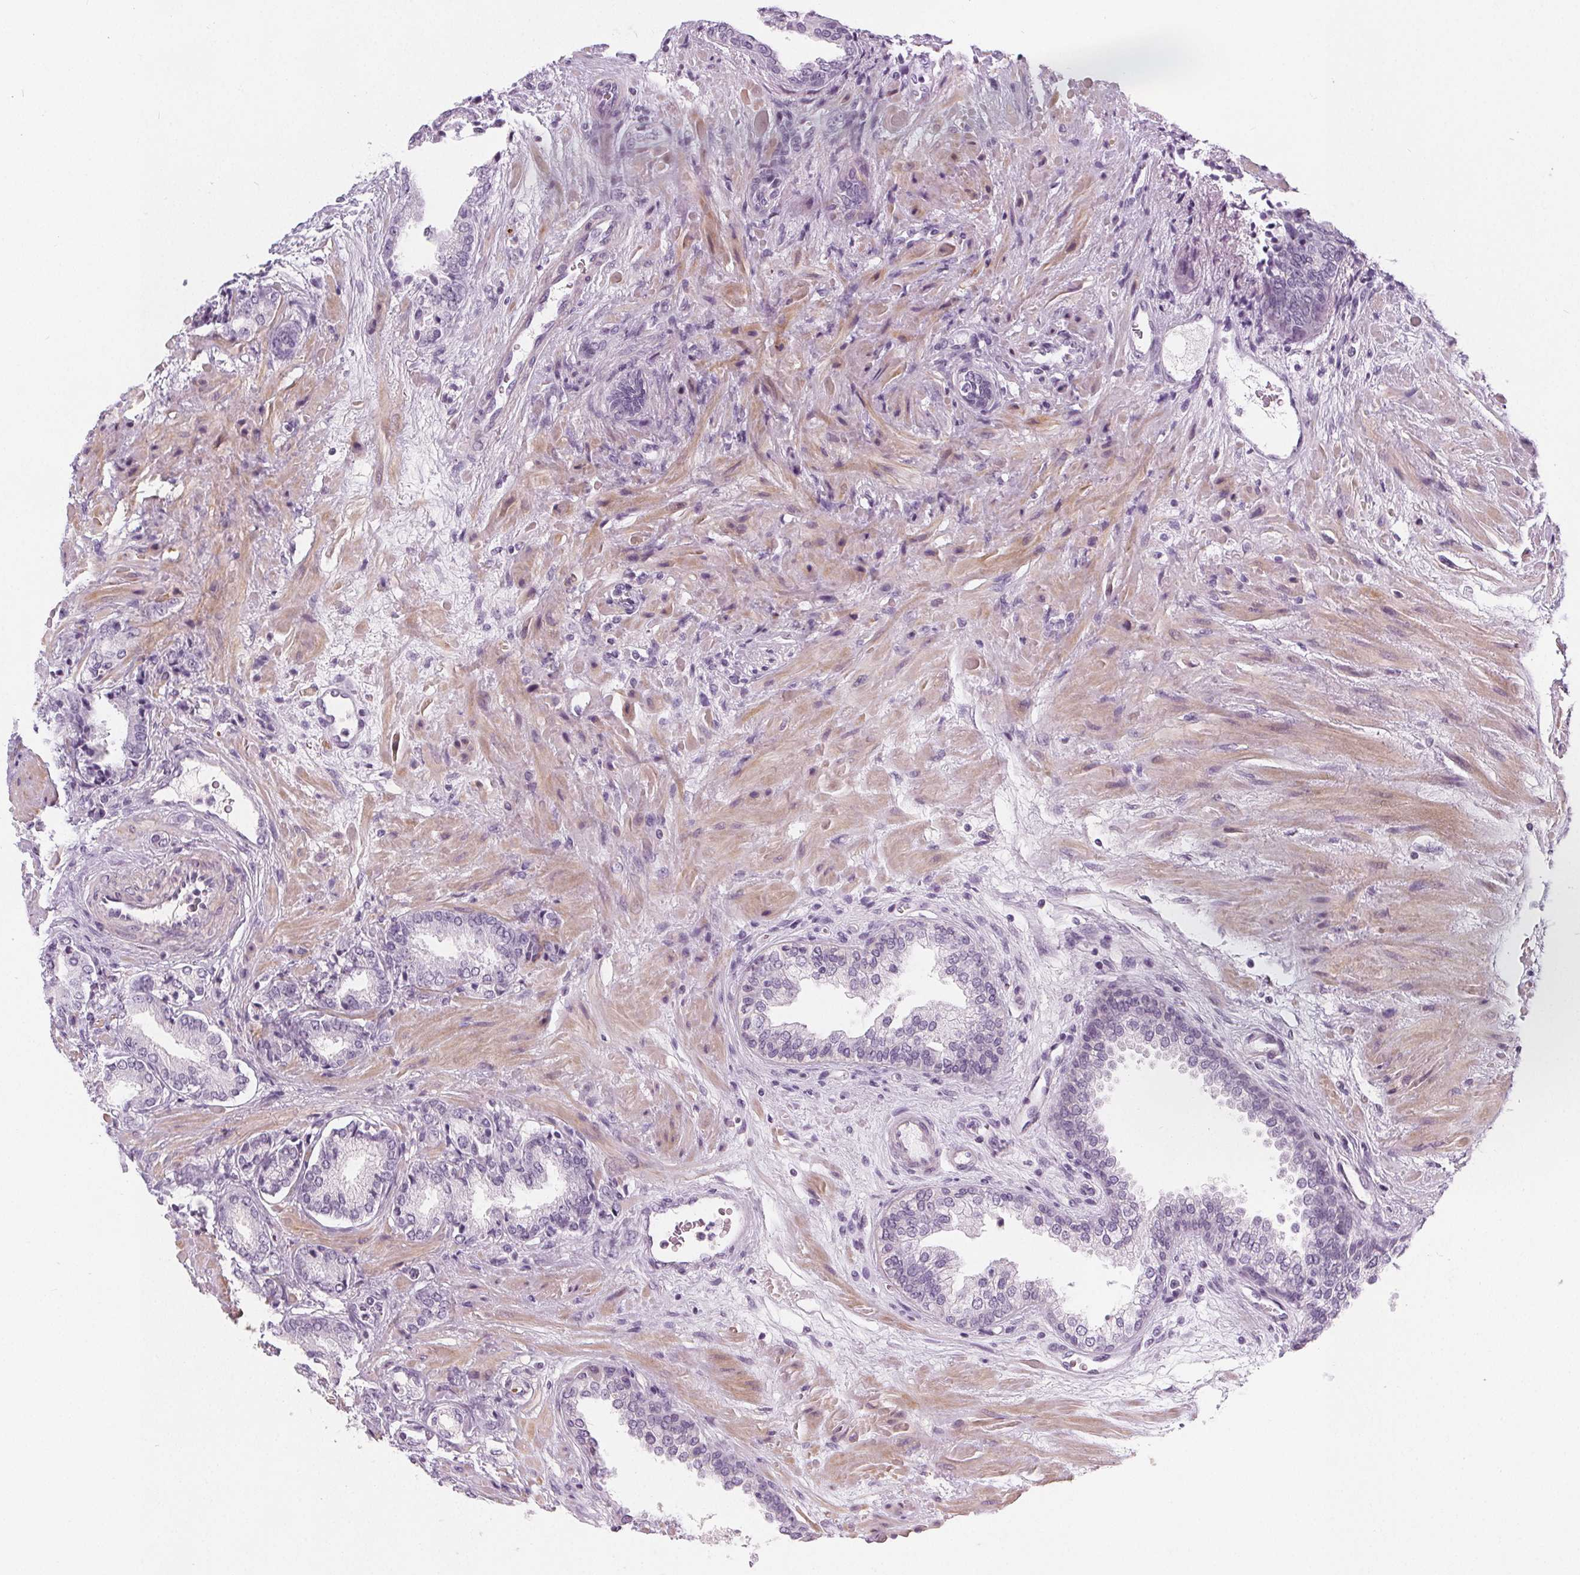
{"staining": {"intensity": "negative", "quantity": "none", "location": "none"}, "tissue": "prostate cancer", "cell_type": "Tumor cells", "image_type": "cancer", "snomed": [{"axis": "morphology", "description": "Adenocarcinoma, High grade"}, {"axis": "topography", "description": "Prostate"}], "caption": "The immunohistochemistry (IHC) micrograph has no significant staining in tumor cells of prostate cancer (adenocarcinoma (high-grade)) tissue.", "gene": "SLC5A12", "patient": {"sex": "male", "age": 56}}